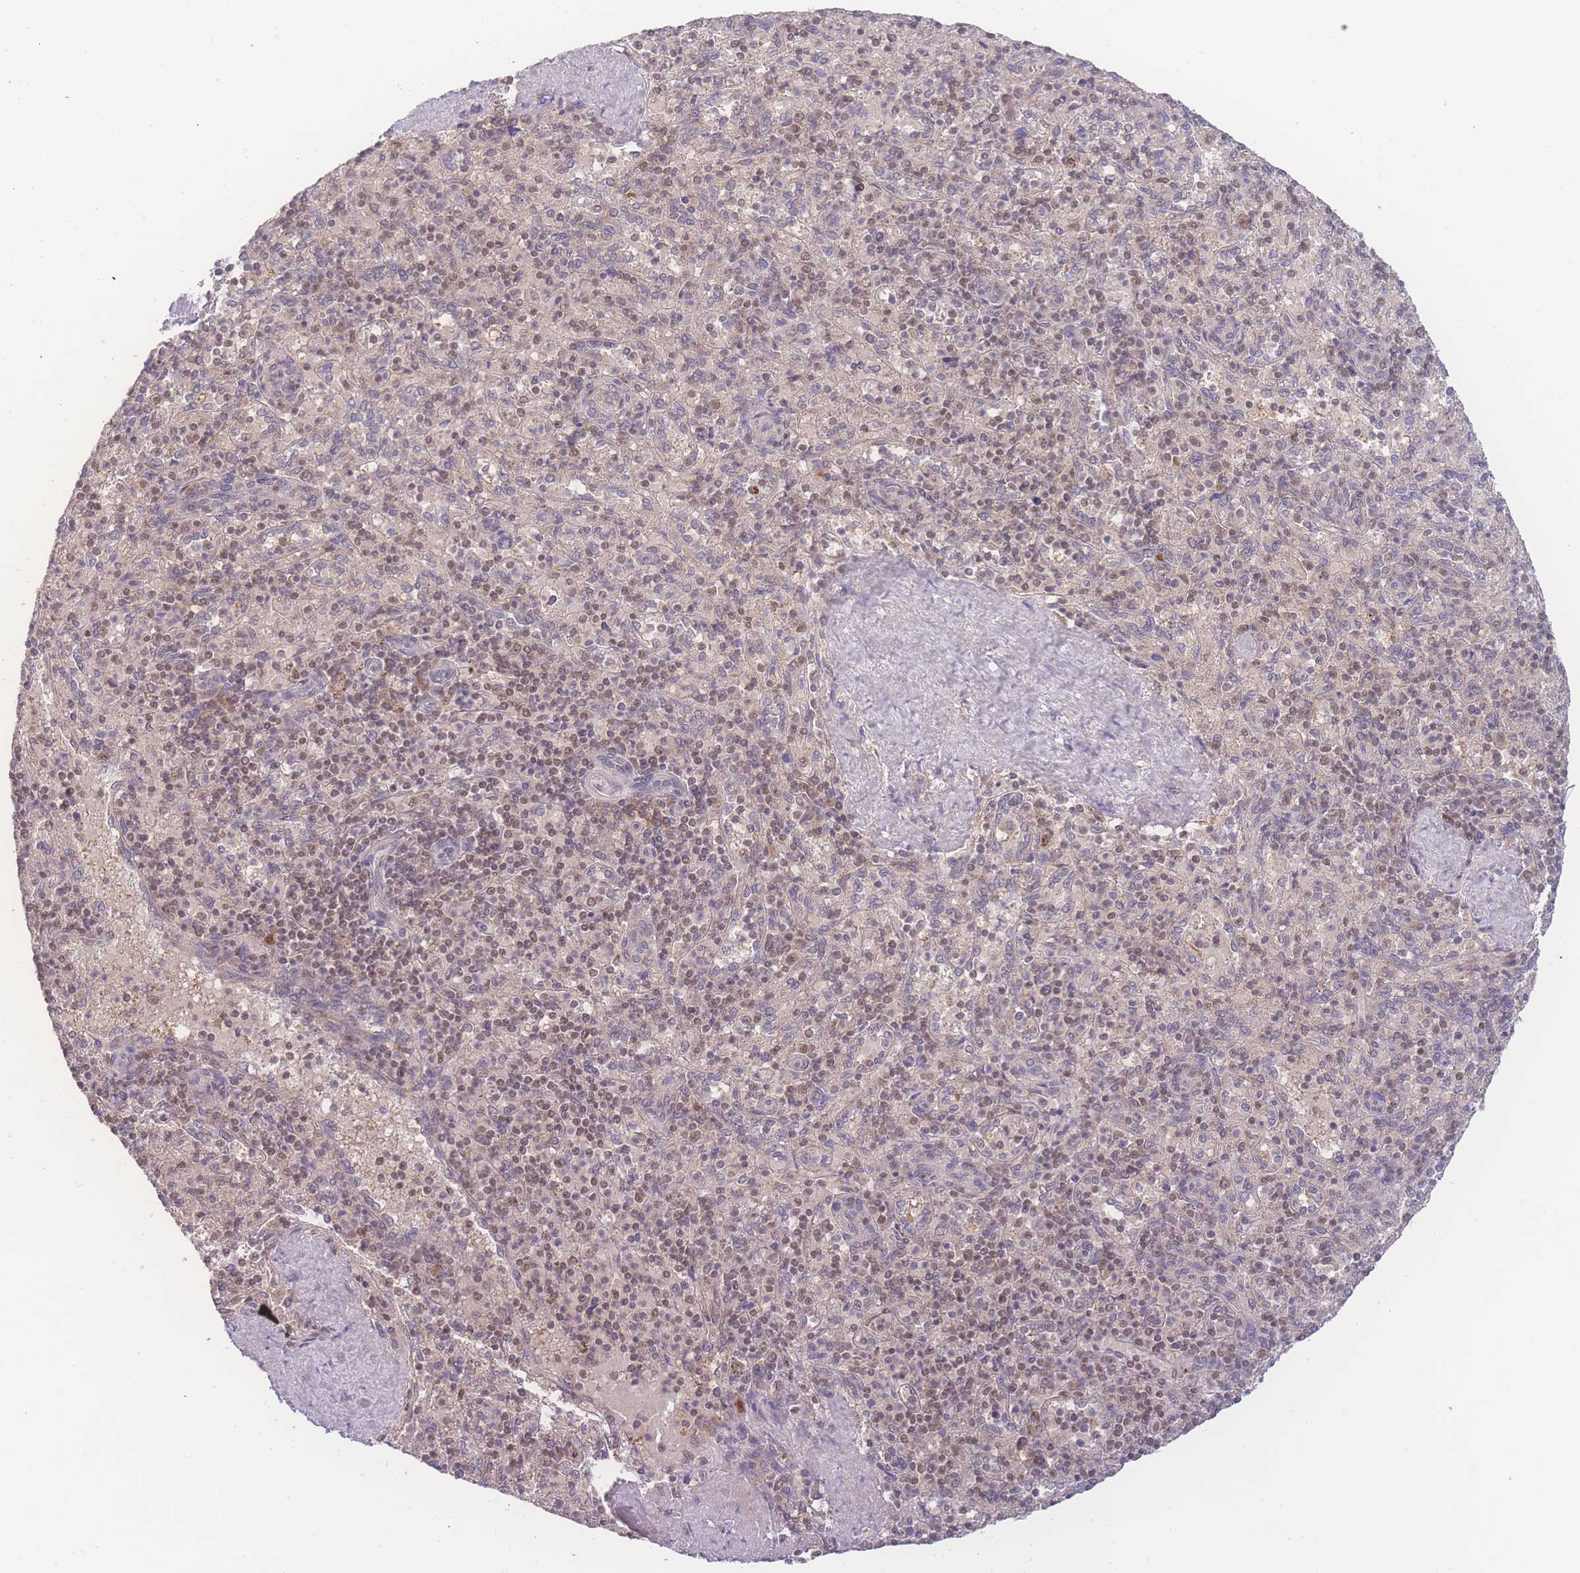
{"staining": {"intensity": "moderate", "quantity": "25%-75%", "location": "nuclear"}, "tissue": "spleen", "cell_type": "Cells in red pulp", "image_type": "normal", "snomed": [{"axis": "morphology", "description": "Normal tissue, NOS"}, {"axis": "topography", "description": "Spleen"}], "caption": "Spleen was stained to show a protein in brown. There is medium levels of moderate nuclear expression in approximately 25%-75% of cells in red pulp. The protein of interest is shown in brown color, while the nuclei are stained blue.", "gene": "RAVER1", "patient": {"sex": "male", "age": 82}}